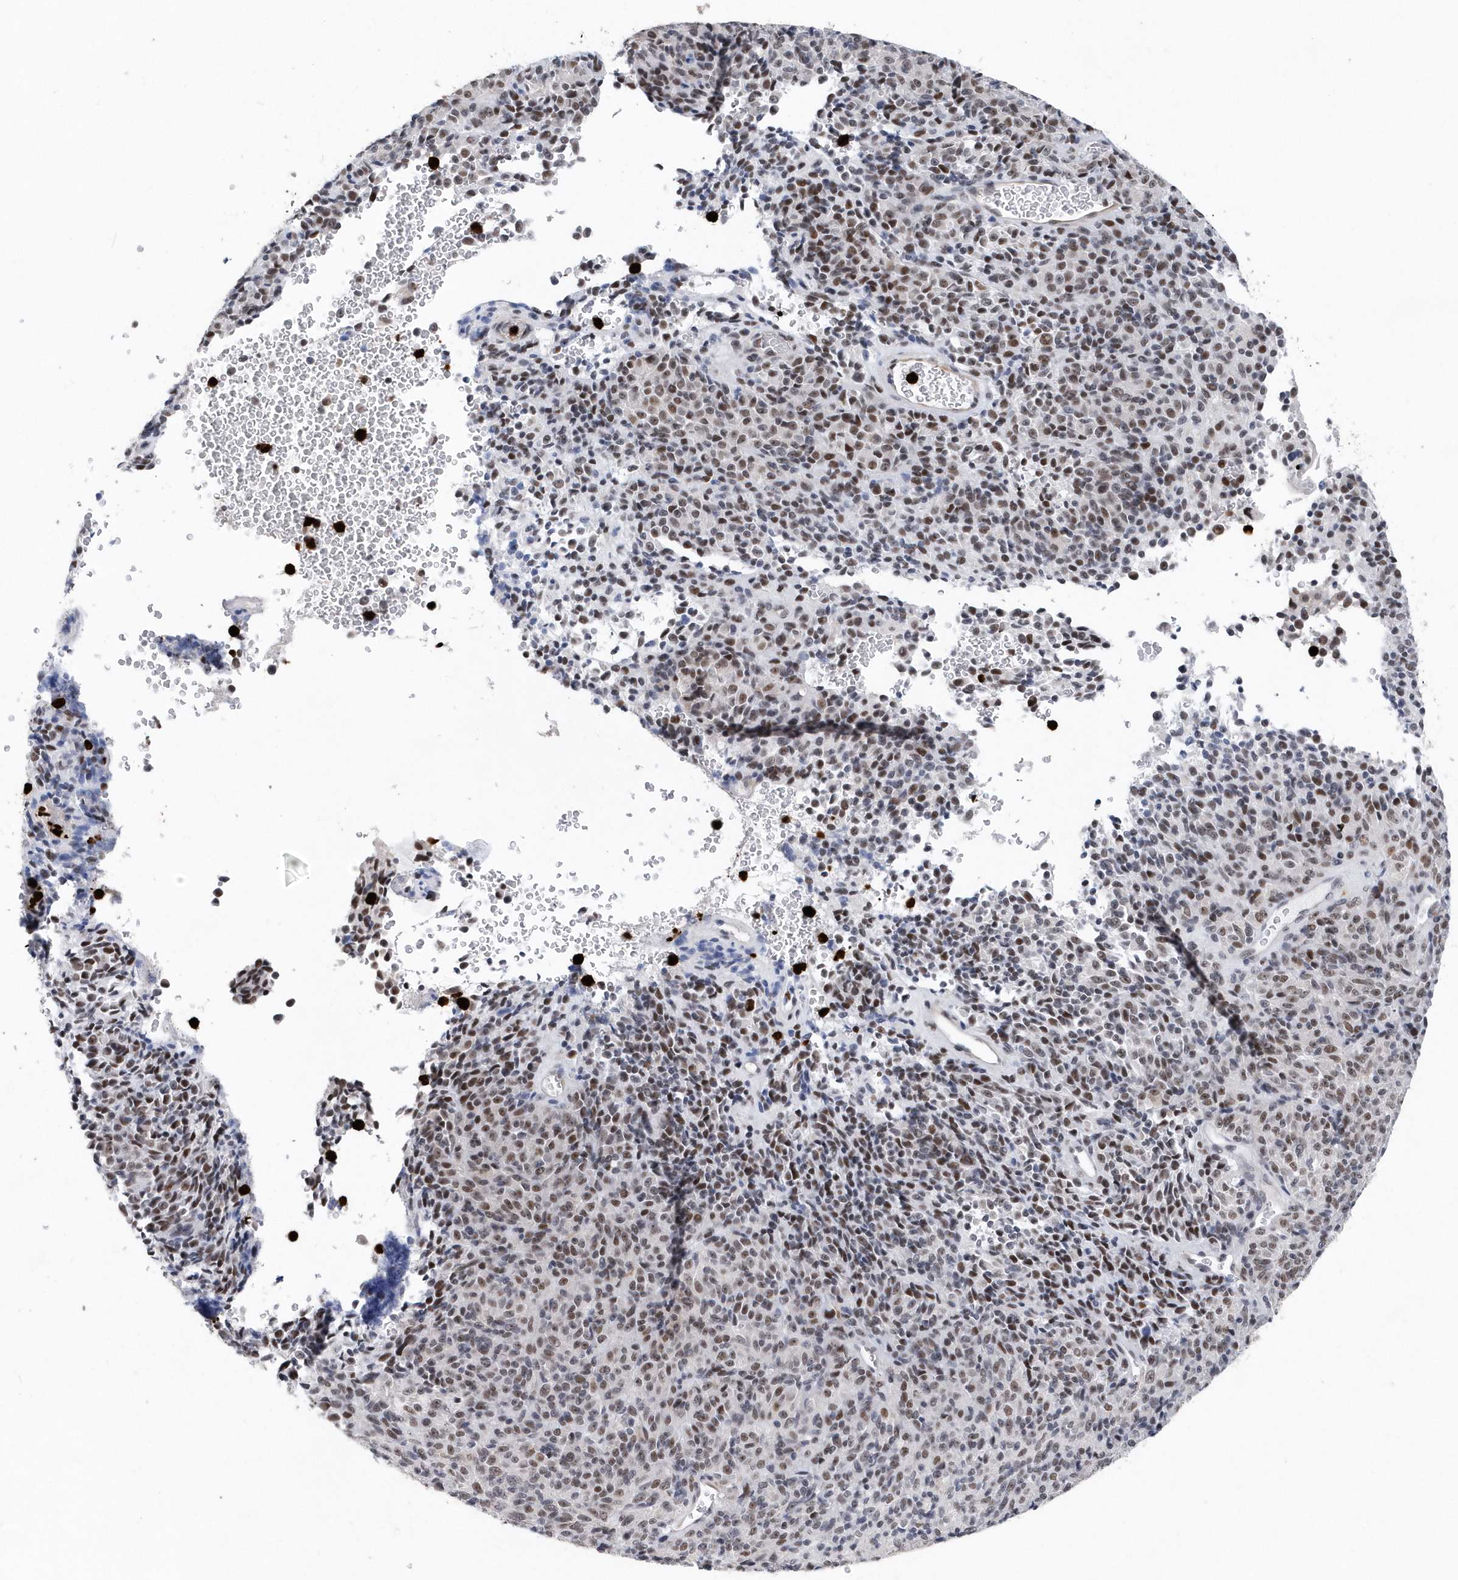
{"staining": {"intensity": "moderate", "quantity": ">75%", "location": "nuclear"}, "tissue": "melanoma", "cell_type": "Tumor cells", "image_type": "cancer", "snomed": [{"axis": "morphology", "description": "Malignant melanoma, Metastatic site"}, {"axis": "topography", "description": "Brain"}], "caption": "Immunohistochemistry (IHC) image of human malignant melanoma (metastatic site) stained for a protein (brown), which displays medium levels of moderate nuclear expression in about >75% of tumor cells.", "gene": "RPP30", "patient": {"sex": "female", "age": 56}}